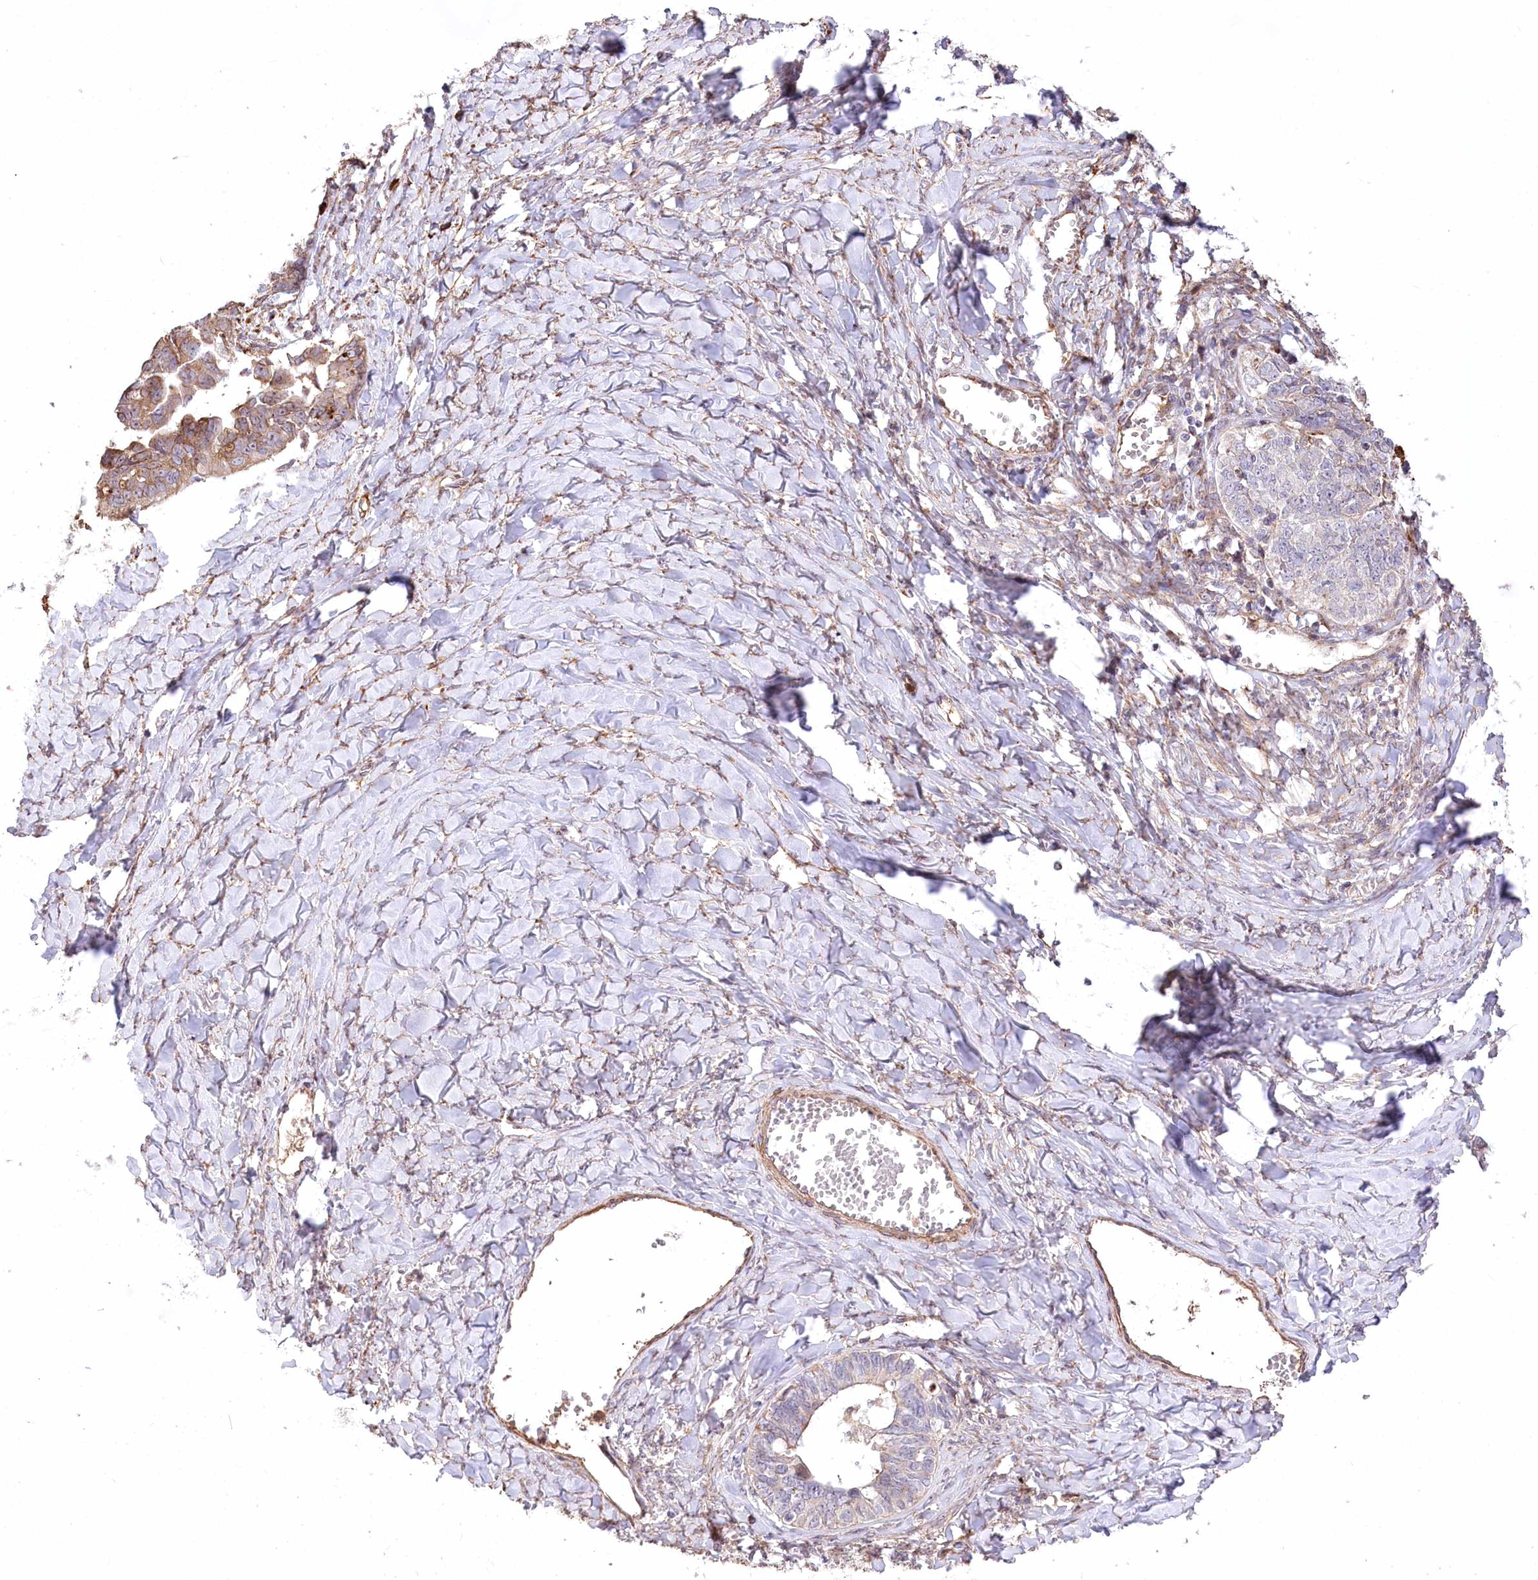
{"staining": {"intensity": "moderate", "quantity": "<25%", "location": "cytoplasmic/membranous"}, "tissue": "ovarian cancer", "cell_type": "Tumor cells", "image_type": "cancer", "snomed": [{"axis": "morphology", "description": "Cystadenocarcinoma, serous, NOS"}, {"axis": "topography", "description": "Ovary"}], "caption": "The image shows a brown stain indicating the presence of a protein in the cytoplasmic/membranous of tumor cells in serous cystadenocarcinoma (ovarian). (IHC, brightfield microscopy, high magnification).", "gene": "RNF24", "patient": {"sex": "female", "age": 79}}